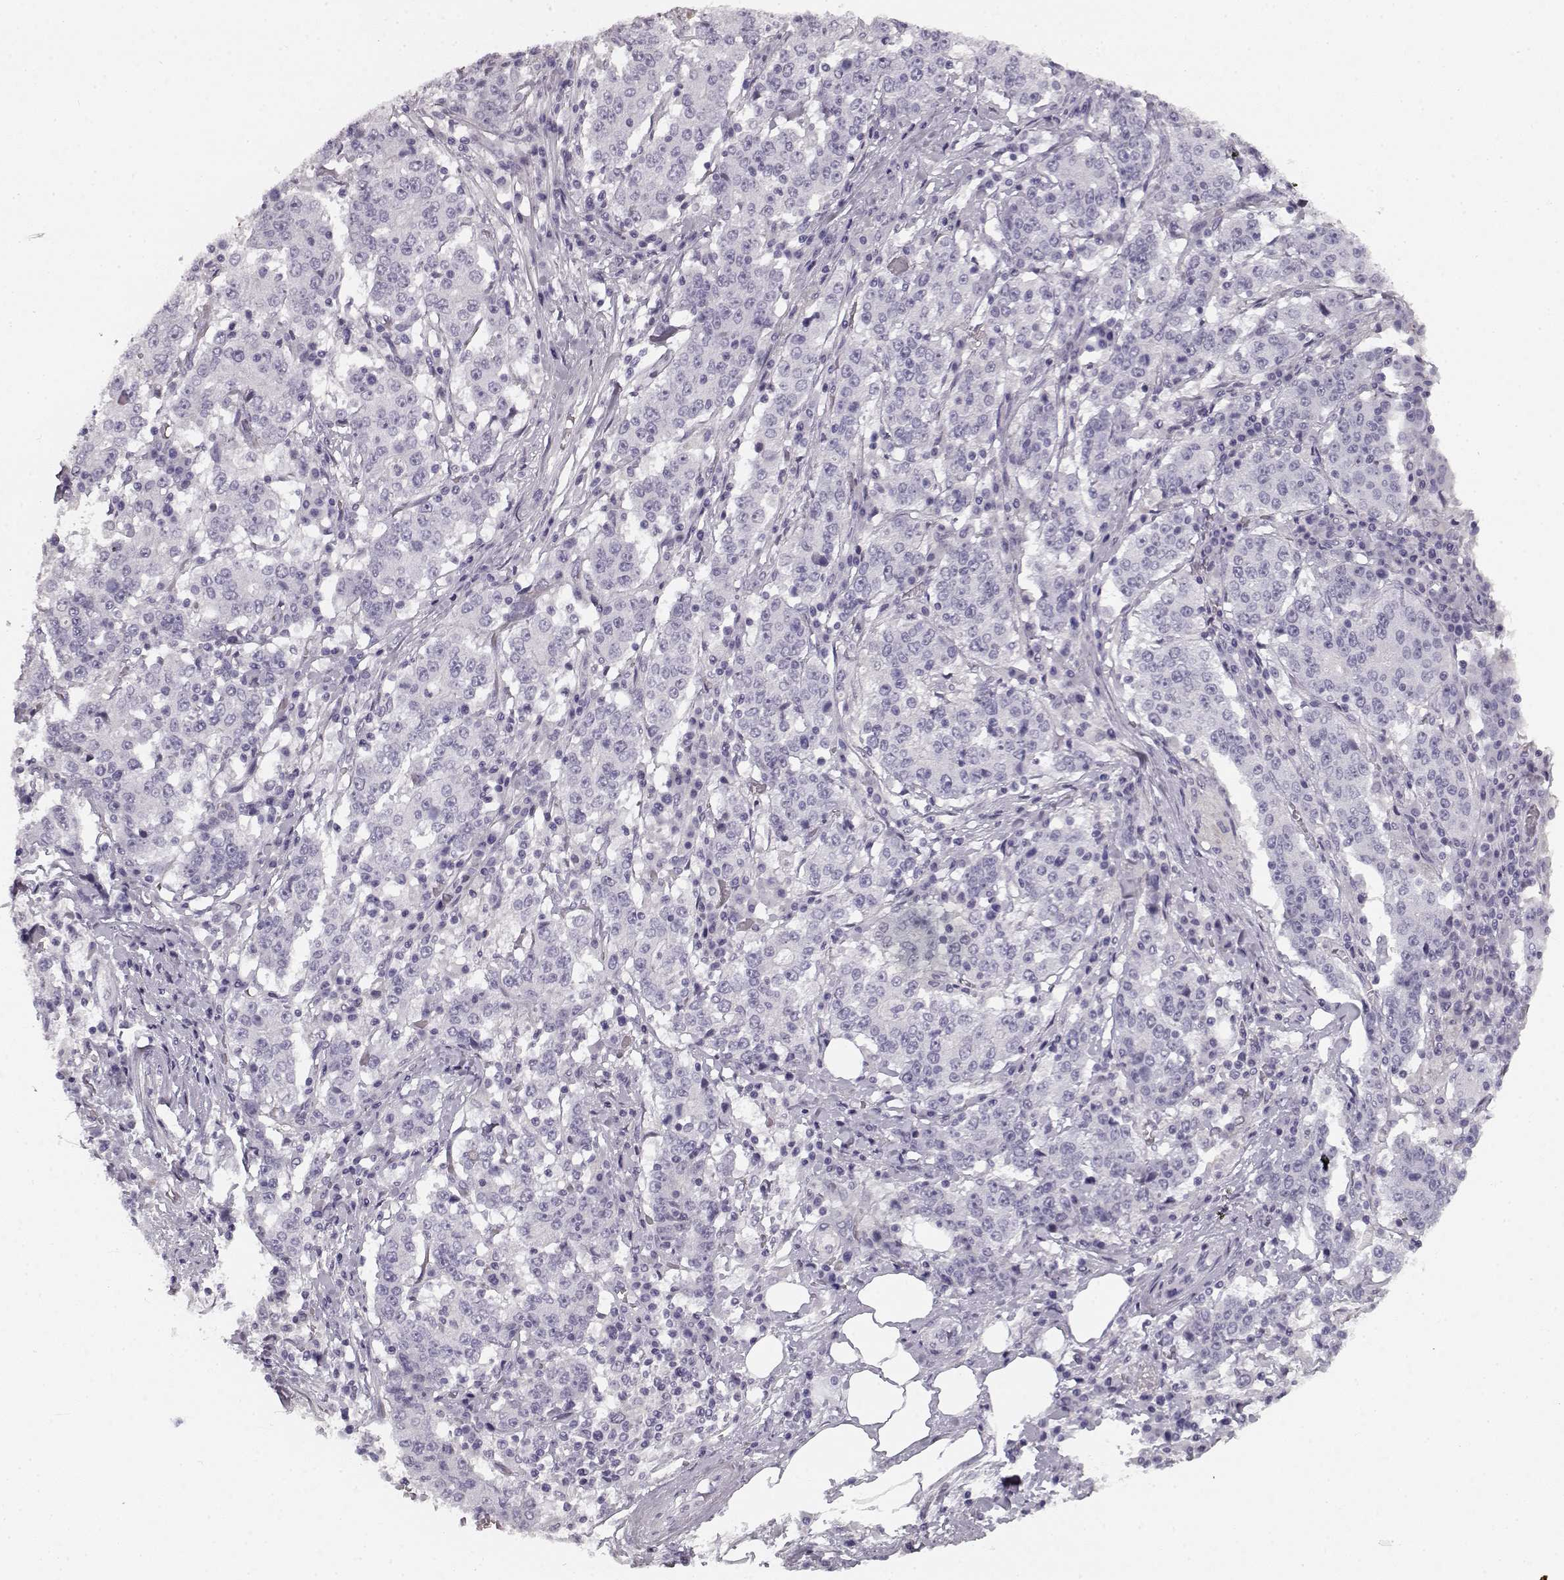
{"staining": {"intensity": "negative", "quantity": "none", "location": "none"}, "tissue": "stomach cancer", "cell_type": "Tumor cells", "image_type": "cancer", "snomed": [{"axis": "morphology", "description": "Adenocarcinoma, NOS"}, {"axis": "topography", "description": "Stomach"}], "caption": "IHC photomicrograph of stomach adenocarcinoma stained for a protein (brown), which exhibits no positivity in tumor cells. (DAB (3,3'-diaminobenzidine) IHC with hematoxylin counter stain).", "gene": "KIAA0319", "patient": {"sex": "male", "age": 59}}